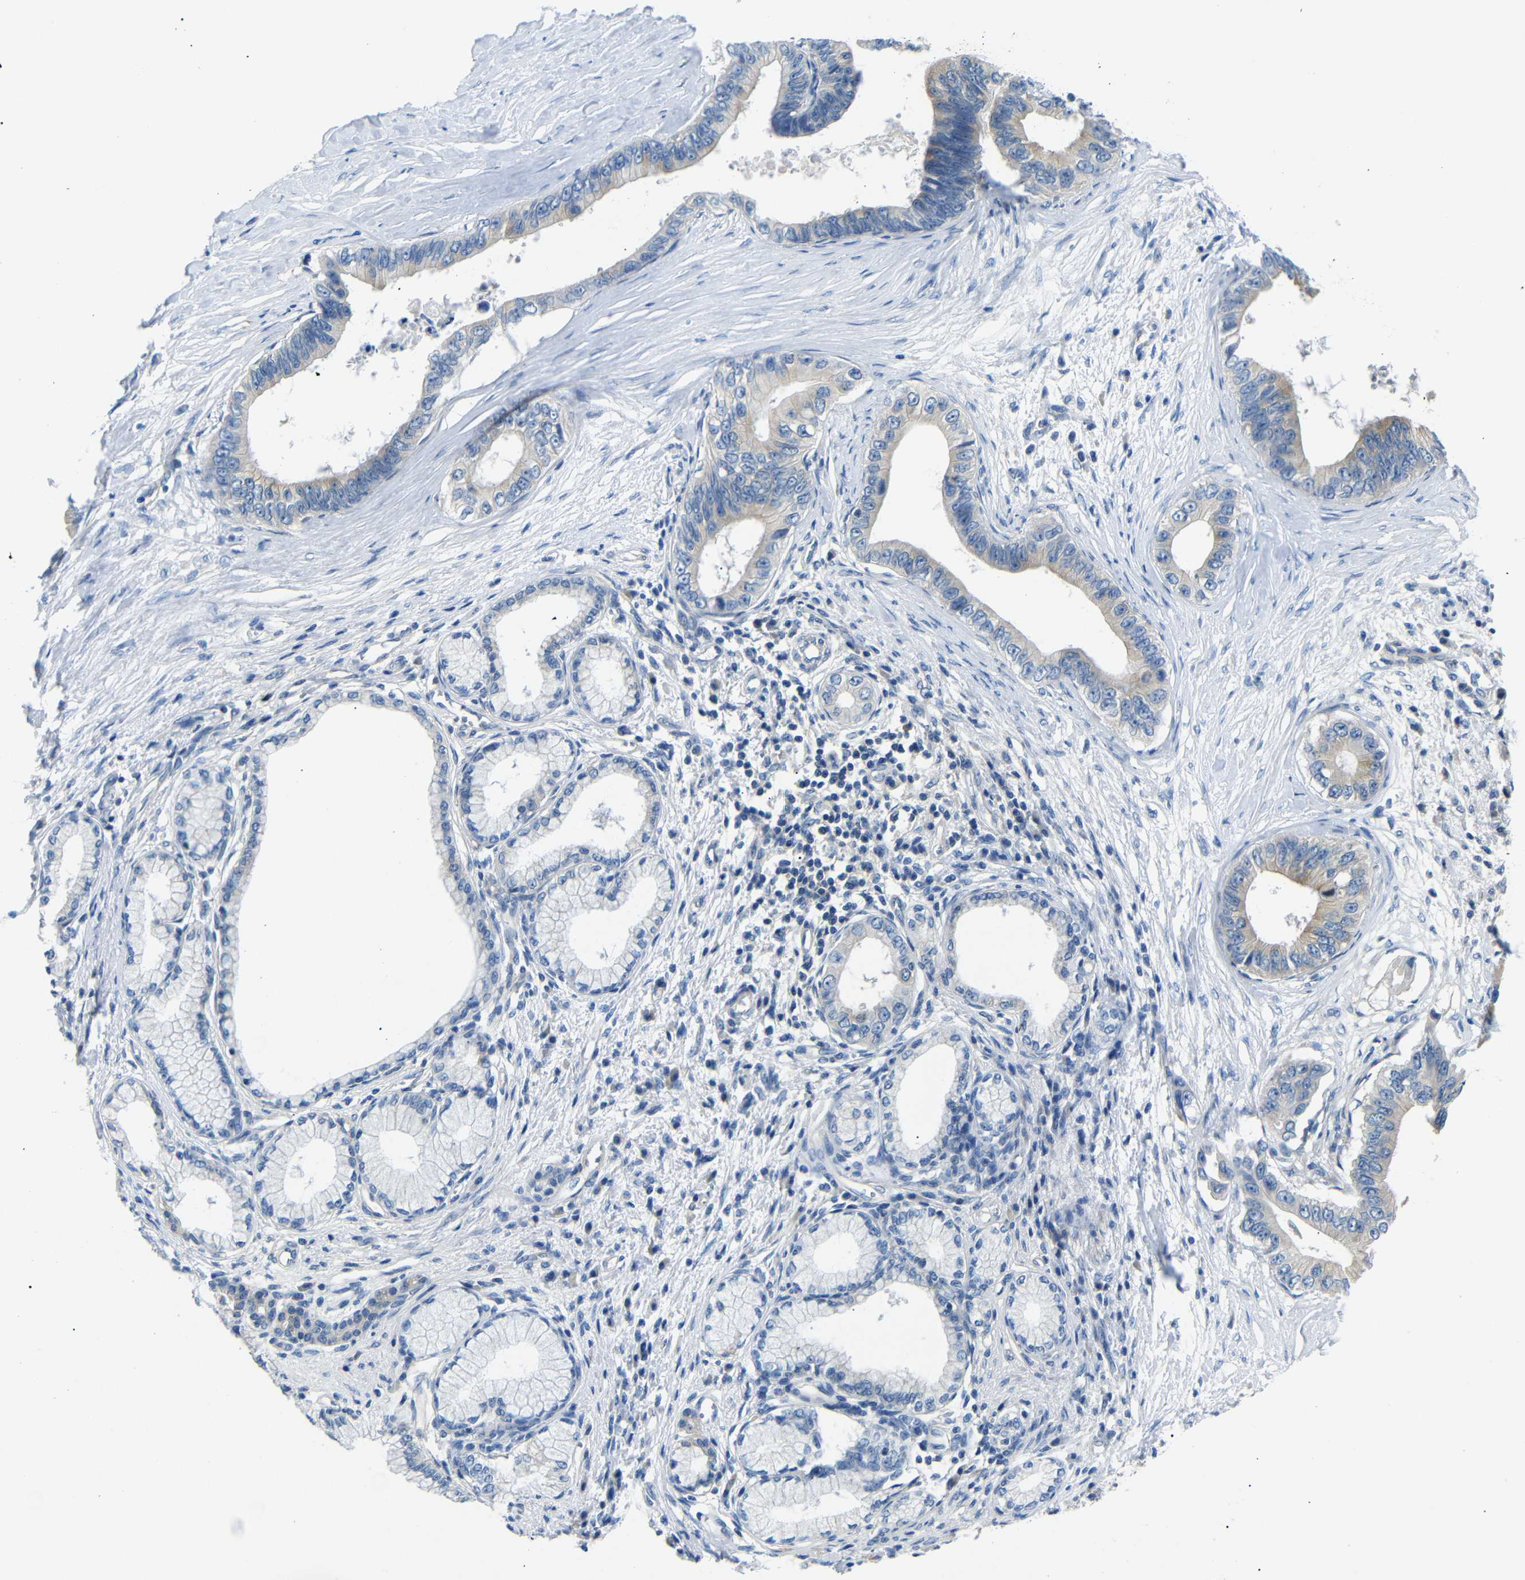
{"staining": {"intensity": "weak", "quantity": "25%-75%", "location": "cytoplasmic/membranous"}, "tissue": "pancreatic cancer", "cell_type": "Tumor cells", "image_type": "cancer", "snomed": [{"axis": "morphology", "description": "Adenocarcinoma, NOS"}, {"axis": "topography", "description": "Pancreas"}], "caption": "This histopathology image reveals IHC staining of pancreatic cancer (adenocarcinoma), with low weak cytoplasmic/membranous positivity in about 25%-75% of tumor cells.", "gene": "DCP1A", "patient": {"sex": "male", "age": 77}}